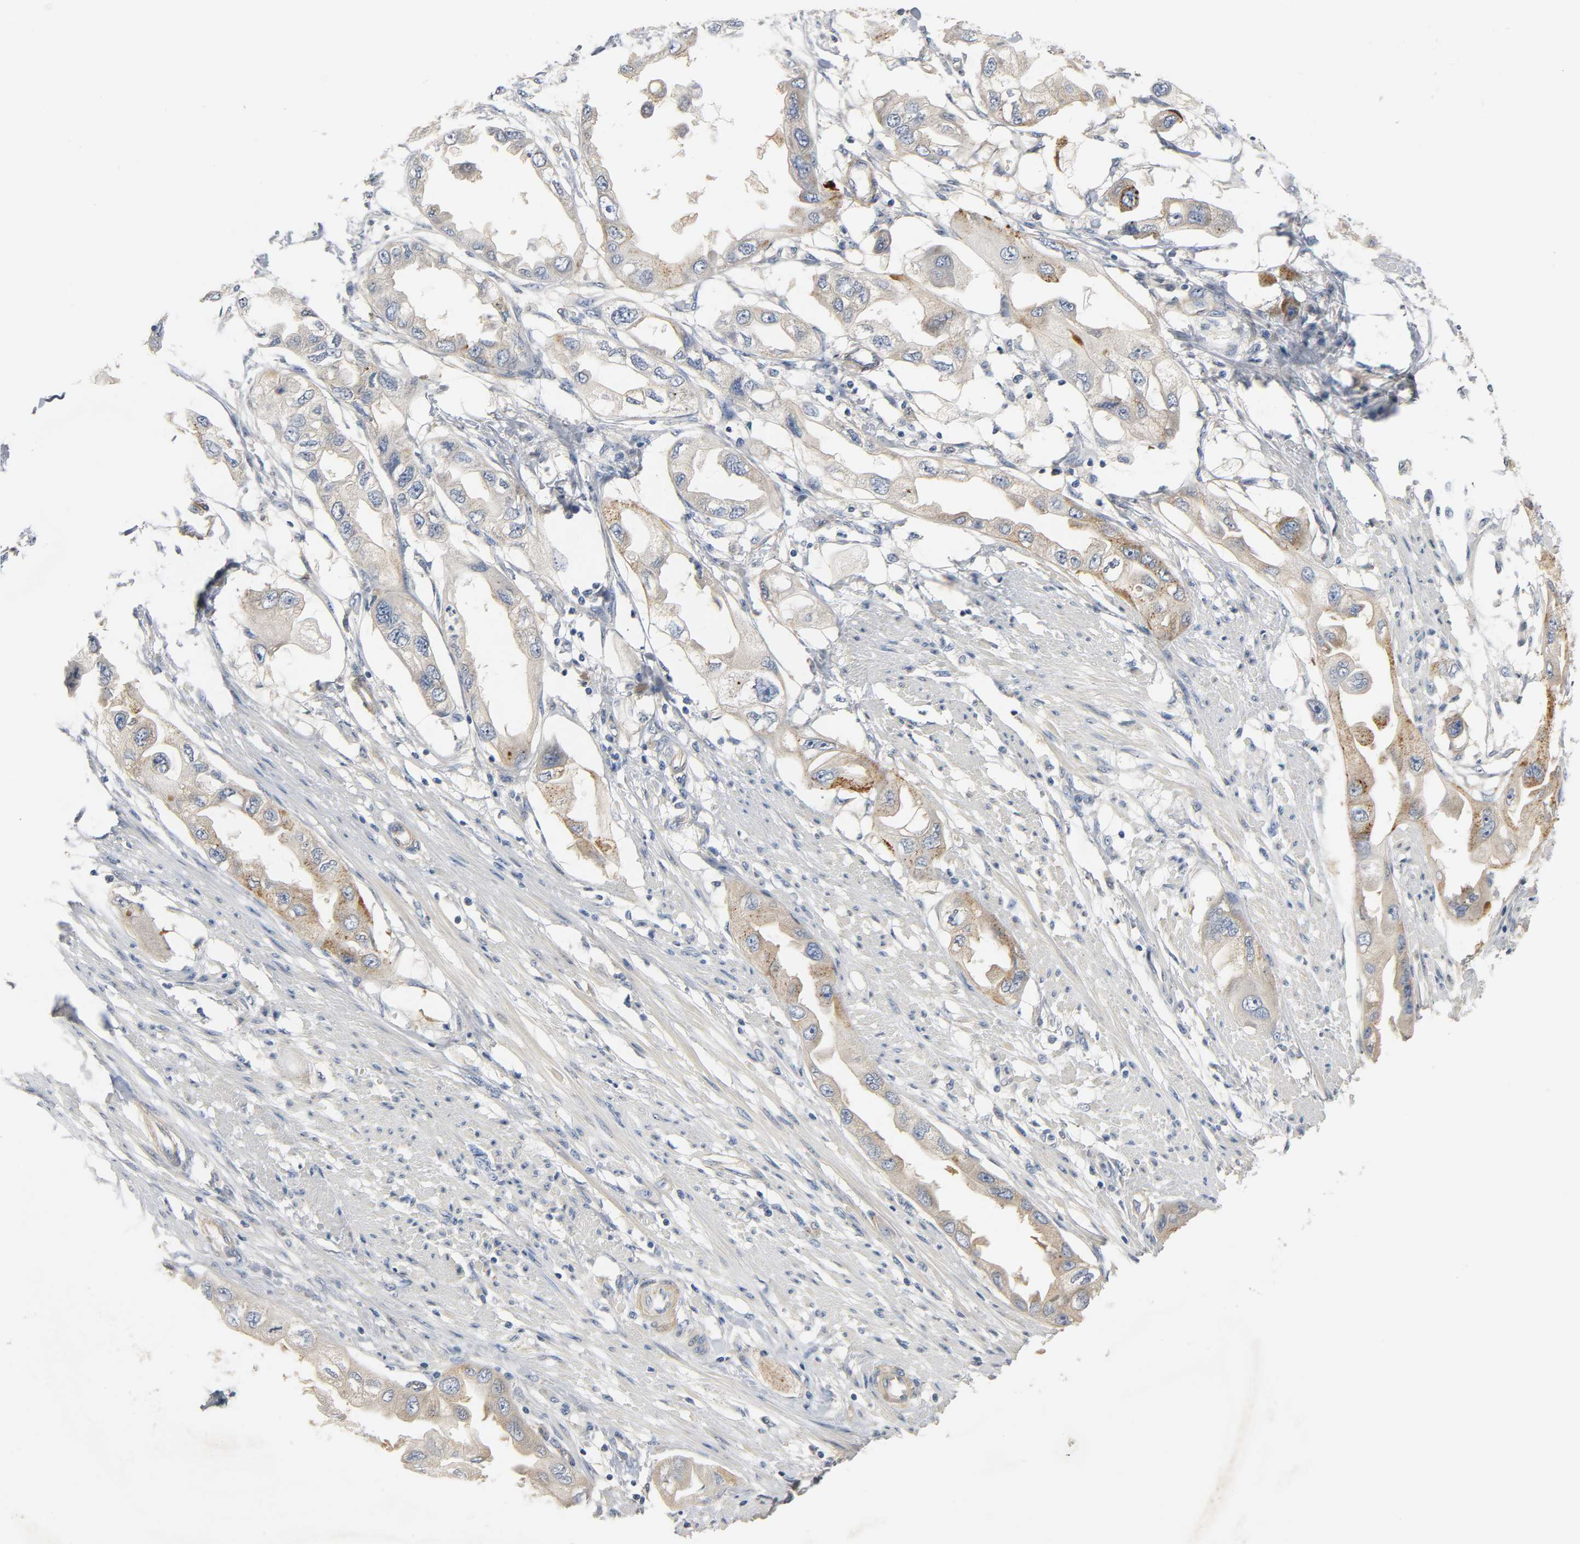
{"staining": {"intensity": "moderate", "quantity": "25%-75%", "location": "cytoplasmic/membranous"}, "tissue": "endometrial cancer", "cell_type": "Tumor cells", "image_type": "cancer", "snomed": [{"axis": "morphology", "description": "Adenocarcinoma, NOS"}, {"axis": "topography", "description": "Endometrium"}], "caption": "Tumor cells display medium levels of moderate cytoplasmic/membranous positivity in about 25%-75% of cells in human adenocarcinoma (endometrial).", "gene": "ARPC1A", "patient": {"sex": "female", "age": 67}}